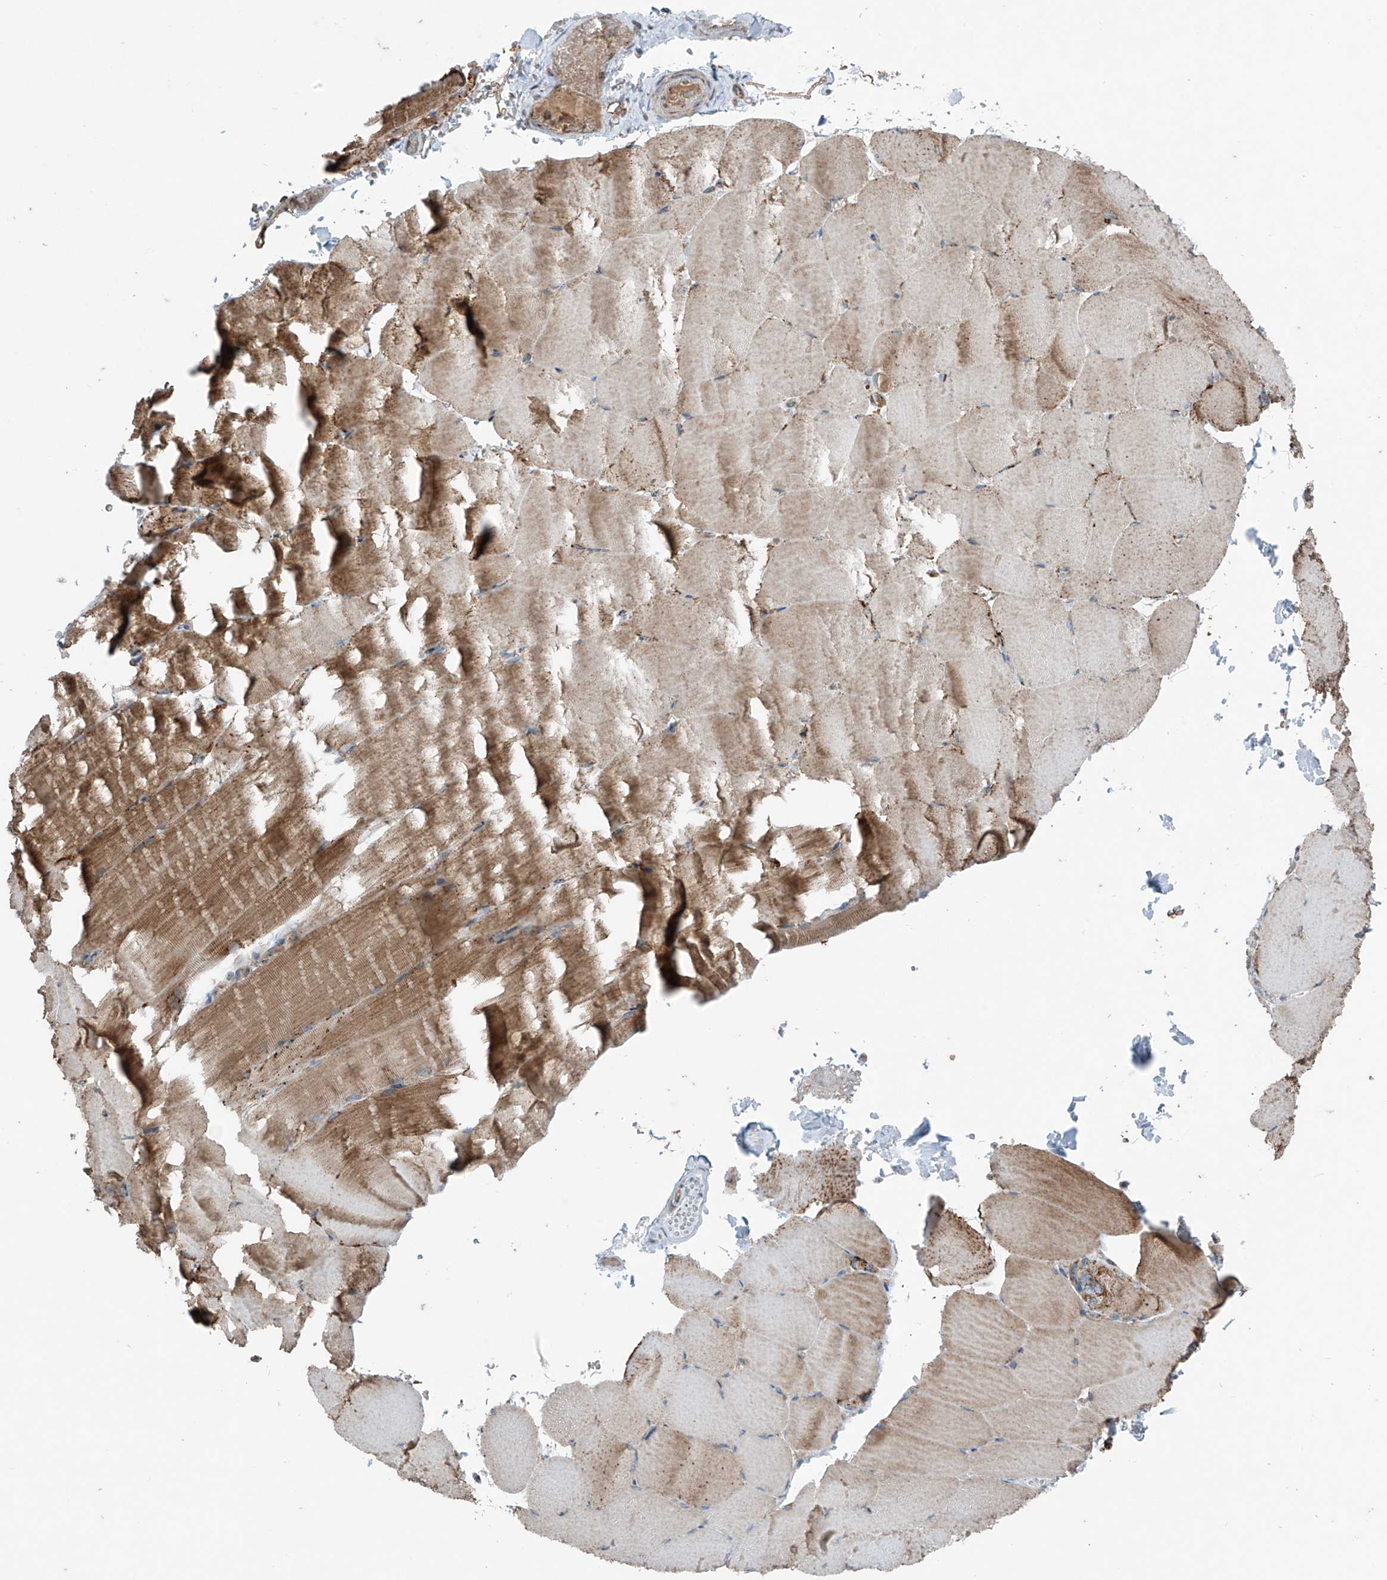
{"staining": {"intensity": "weak", "quantity": "<25%", "location": "cytoplasmic/membranous"}, "tissue": "skeletal muscle", "cell_type": "Myocytes", "image_type": "normal", "snomed": [{"axis": "morphology", "description": "Normal tissue, NOS"}, {"axis": "topography", "description": "Skeletal muscle"}, {"axis": "topography", "description": "Parathyroid gland"}], "caption": "Histopathology image shows no protein positivity in myocytes of normal skeletal muscle. The staining was performed using DAB (3,3'-diaminobenzidine) to visualize the protein expression in brown, while the nuclei were stained in blue with hematoxylin (Magnification: 20x).", "gene": "SAMD3", "patient": {"sex": "female", "age": 37}}